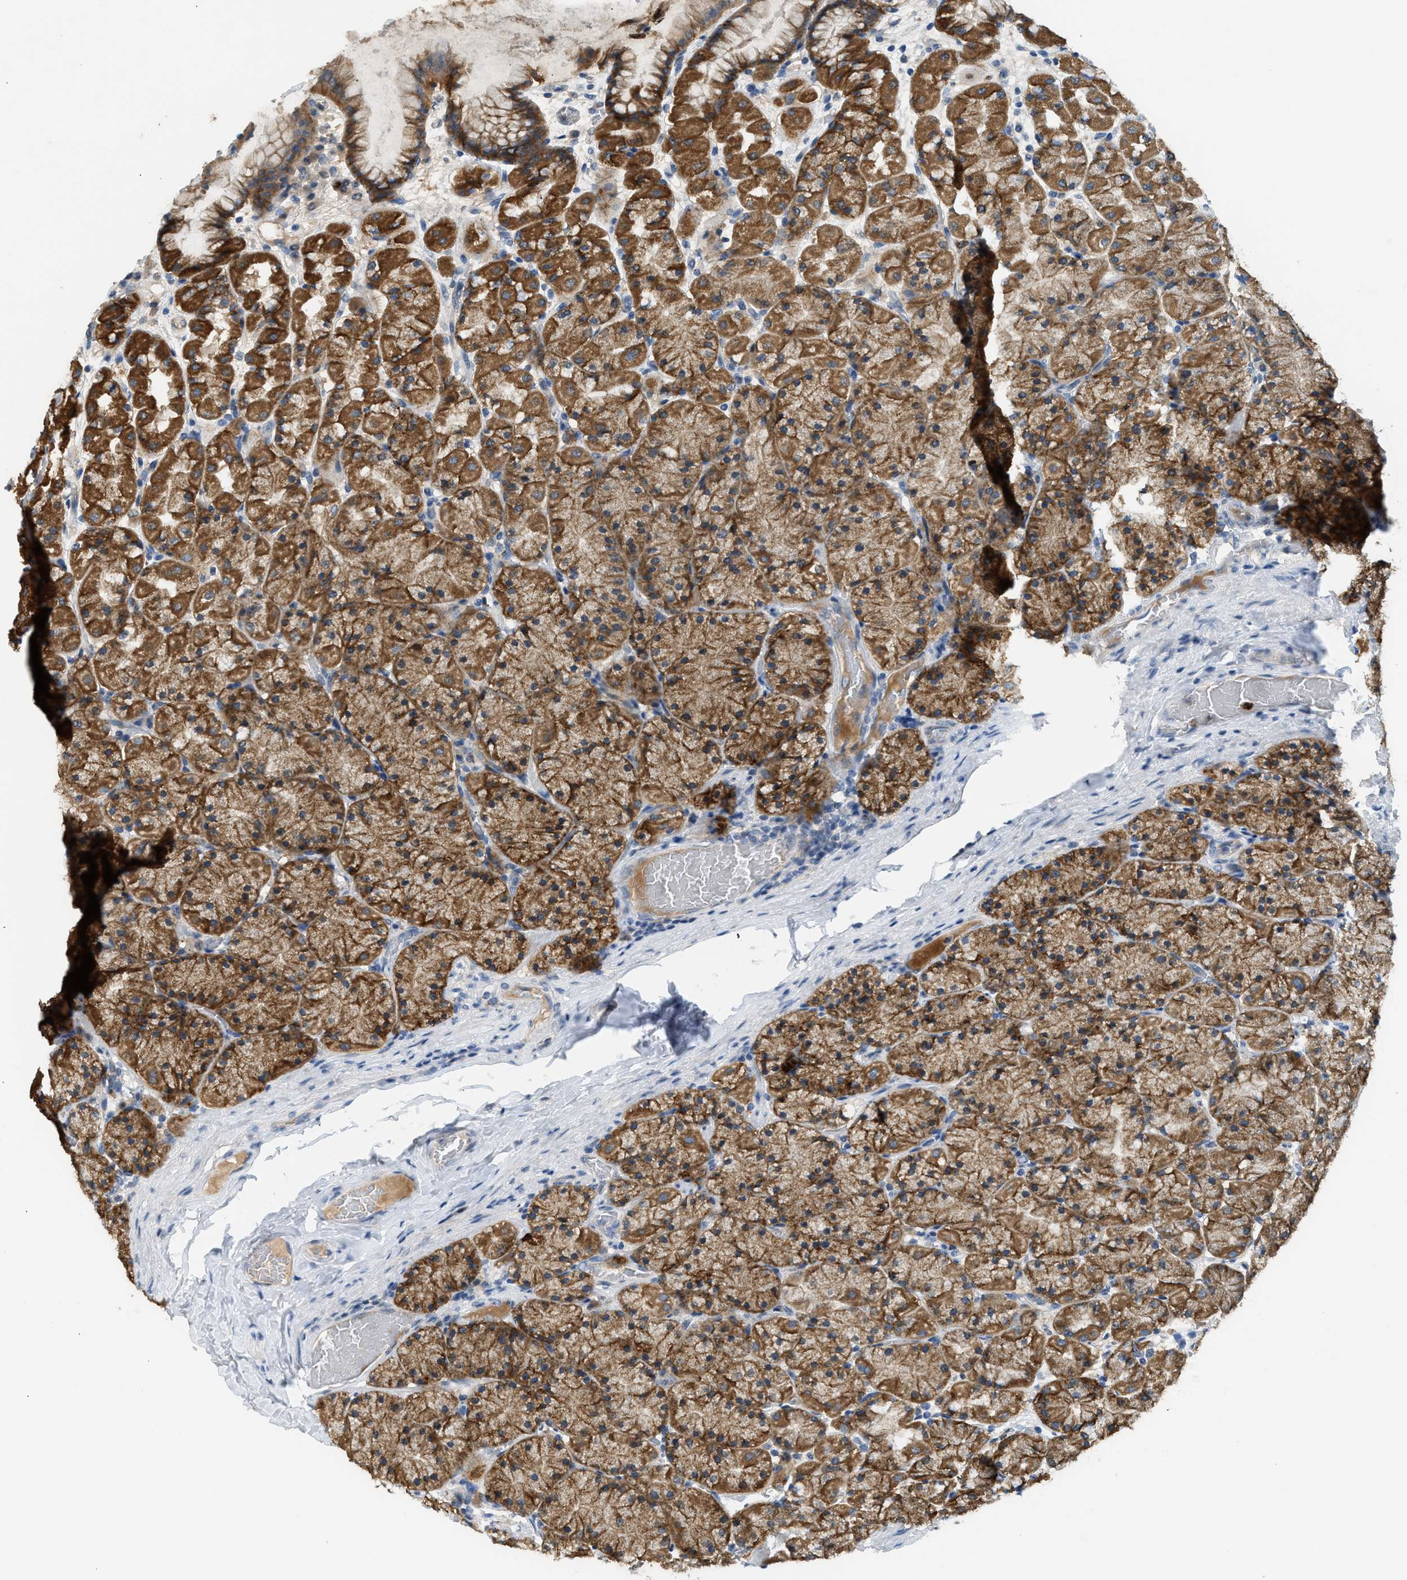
{"staining": {"intensity": "strong", "quantity": ">75%", "location": "cytoplasmic/membranous"}, "tissue": "stomach", "cell_type": "Glandular cells", "image_type": "normal", "snomed": [{"axis": "morphology", "description": "Normal tissue, NOS"}, {"axis": "topography", "description": "Stomach, upper"}], "caption": "Immunohistochemistry (IHC) photomicrograph of normal stomach: human stomach stained using IHC displays high levels of strong protein expression localized specifically in the cytoplasmic/membranous of glandular cells, appearing as a cytoplasmic/membranous brown color.", "gene": "RHBDF2", "patient": {"sex": "female", "age": 56}}